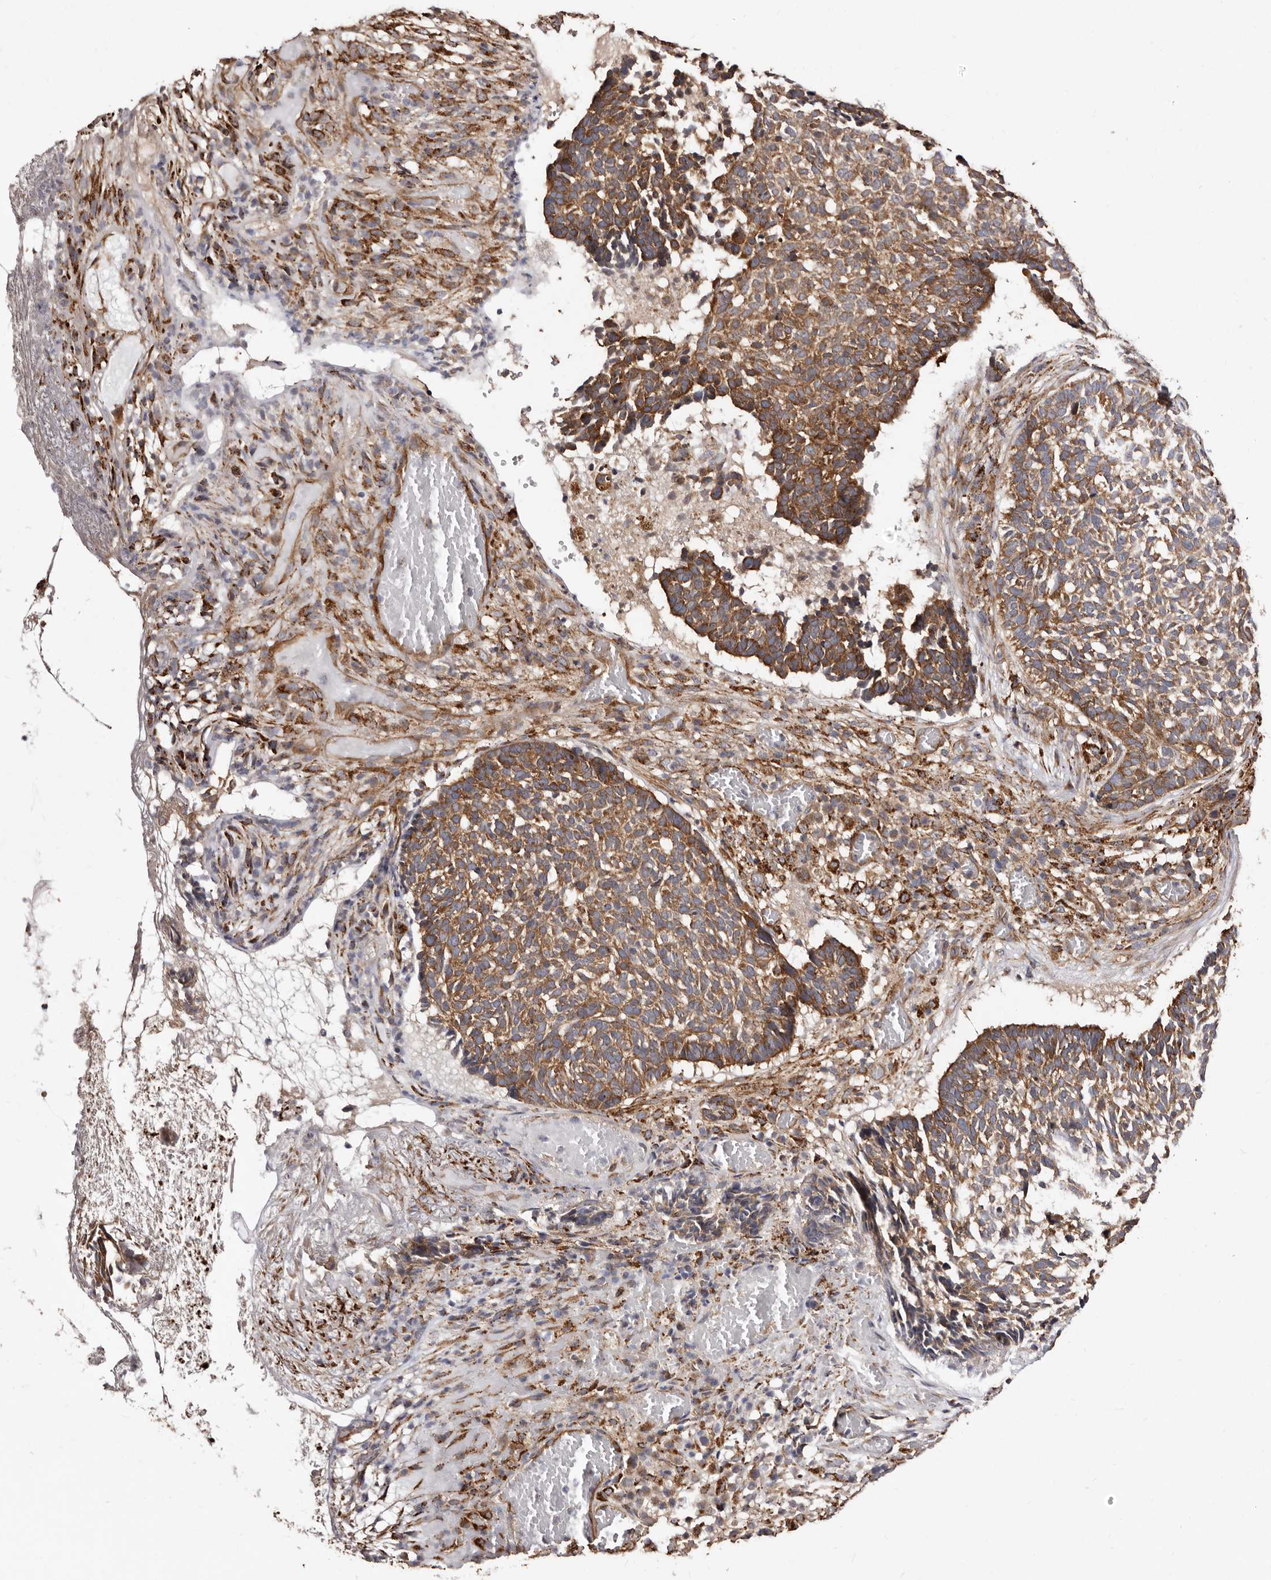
{"staining": {"intensity": "moderate", "quantity": ">75%", "location": "cytoplasmic/membranous"}, "tissue": "skin cancer", "cell_type": "Tumor cells", "image_type": "cancer", "snomed": [{"axis": "morphology", "description": "Basal cell carcinoma"}, {"axis": "topography", "description": "Skin"}], "caption": "Skin basal cell carcinoma stained with immunohistochemistry demonstrates moderate cytoplasmic/membranous staining in about >75% of tumor cells.", "gene": "LUZP1", "patient": {"sex": "male", "age": 85}}